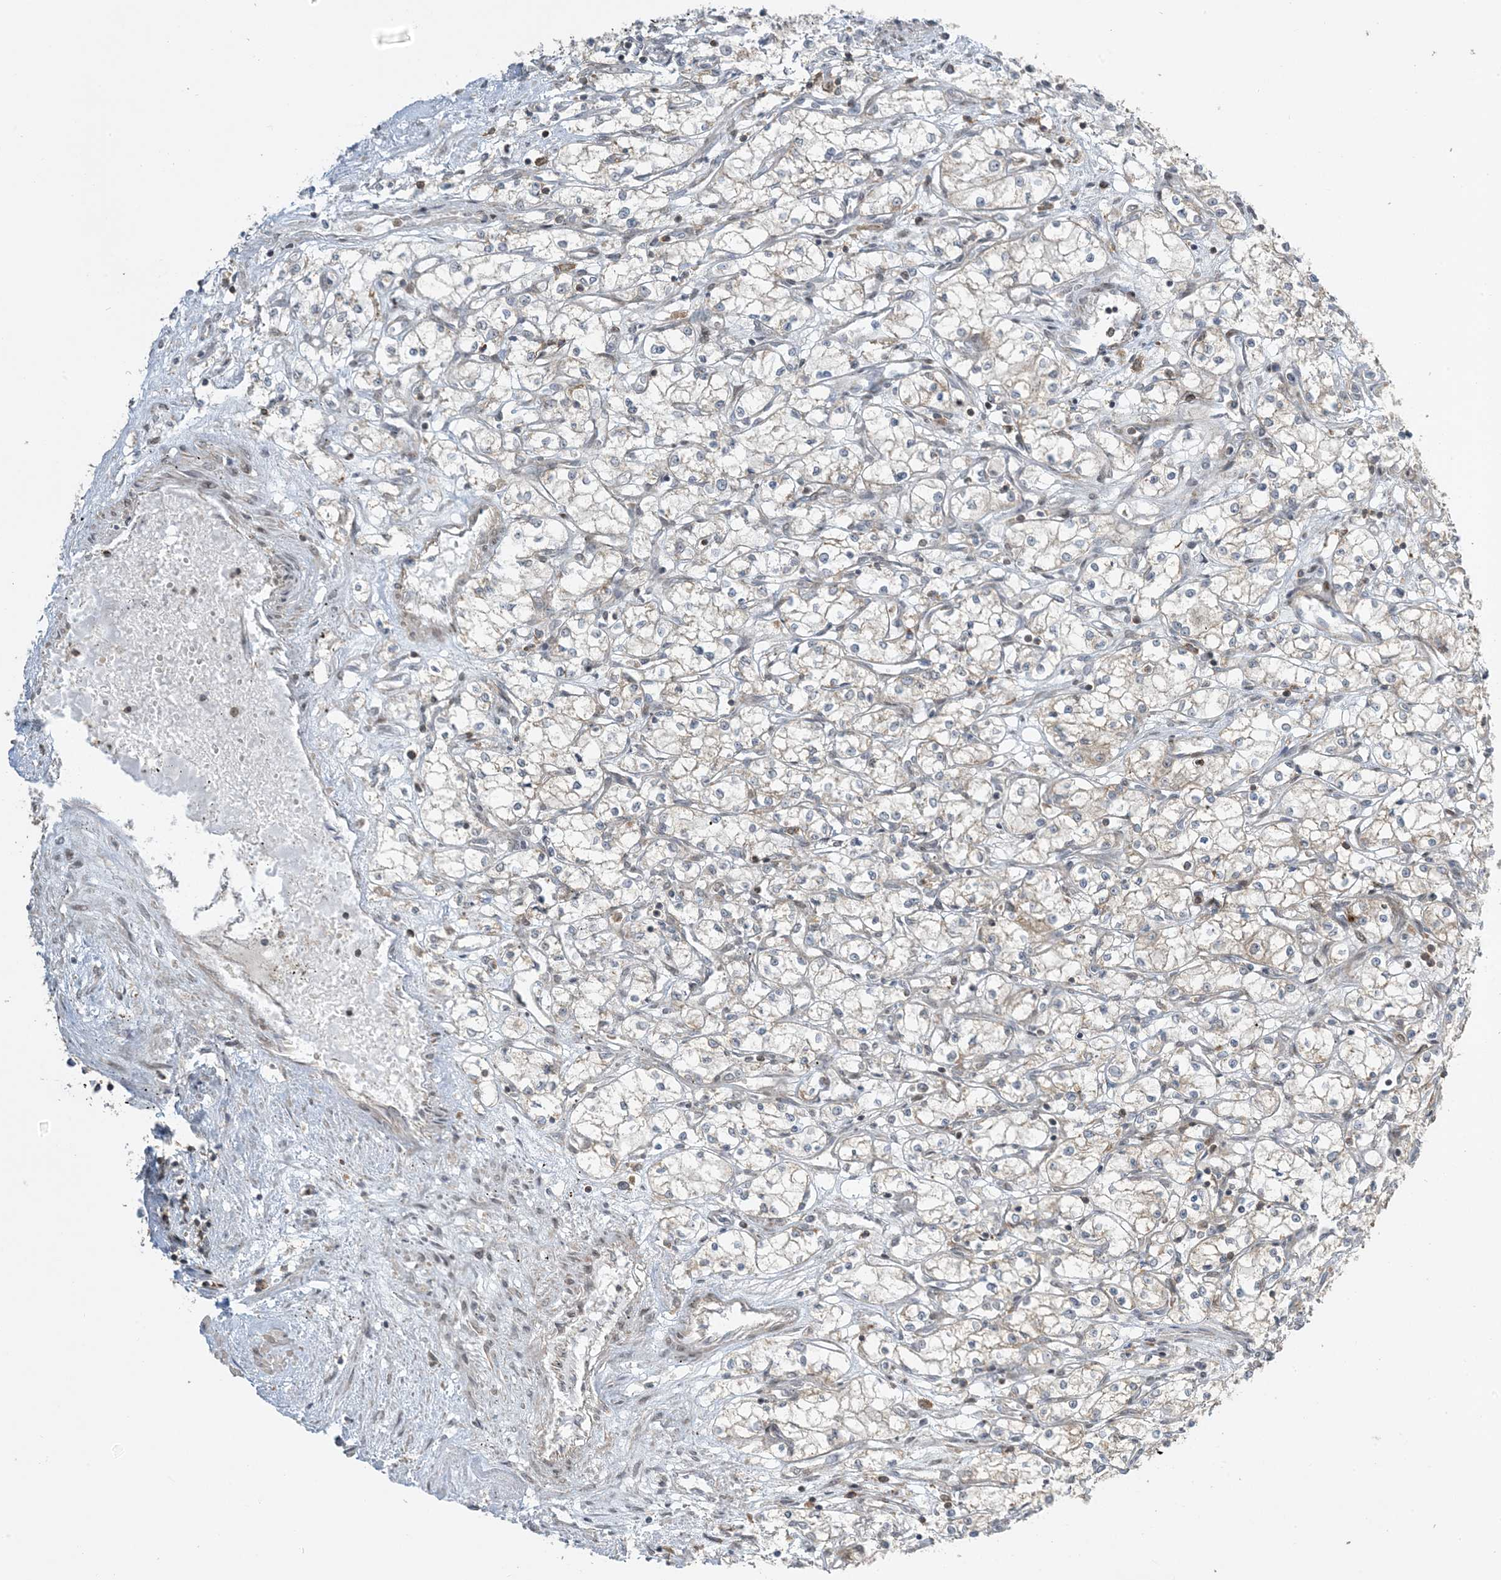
{"staining": {"intensity": "weak", "quantity": "<25%", "location": "cytoplasmic/membranous"}, "tissue": "renal cancer", "cell_type": "Tumor cells", "image_type": "cancer", "snomed": [{"axis": "morphology", "description": "Adenocarcinoma, NOS"}, {"axis": "topography", "description": "Kidney"}], "caption": "This is a photomicrograph of immunohistochemistry (IHC) staining of renal adenocarcinoma, which shows no staining in tumor cells.", "gene": "PHLDB2", "patient": {"sex": "male", "age": 59}}